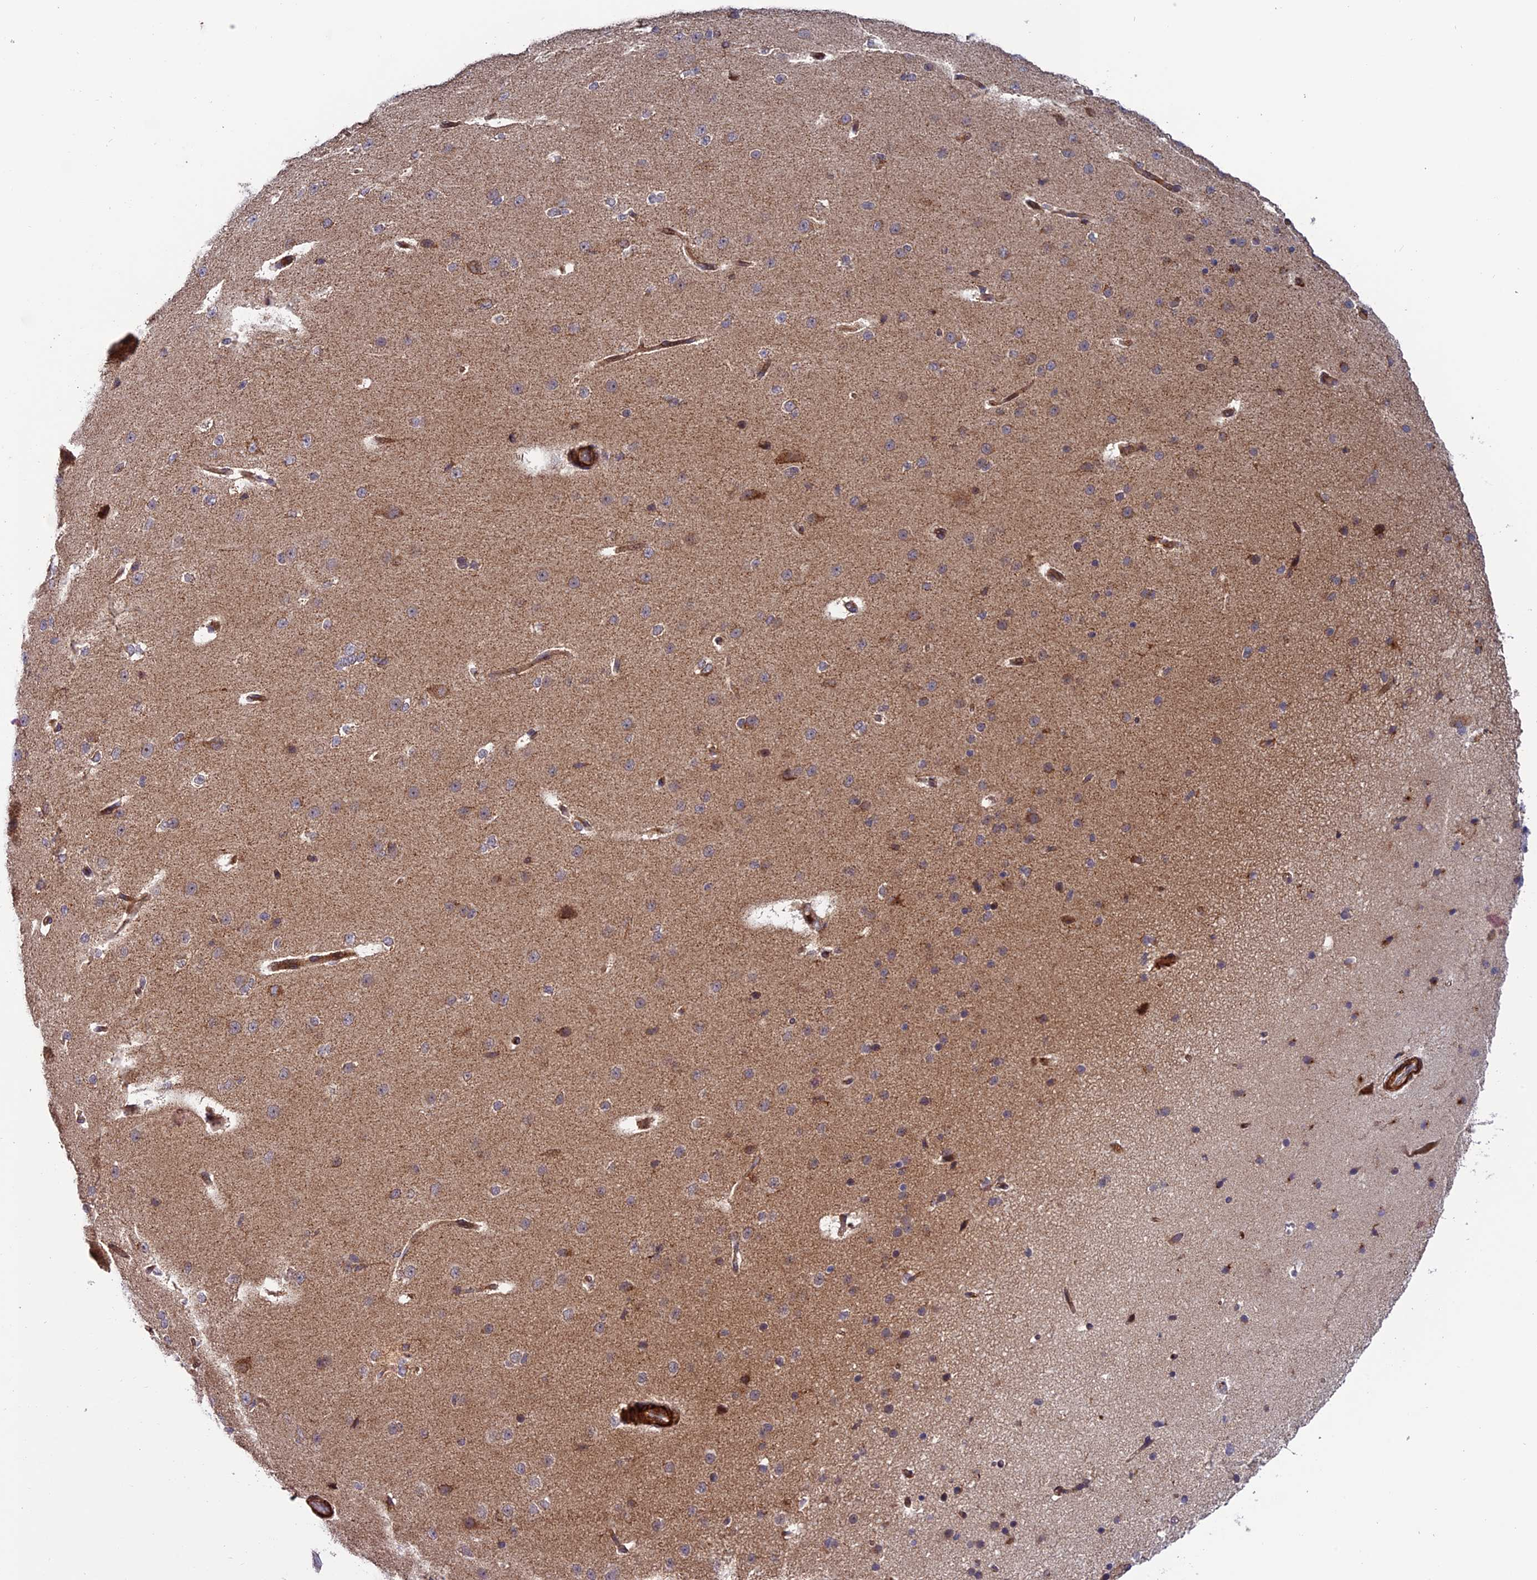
{"staining": {"intensity": "moderate", "quantity": "25%-75%", "location": "cytoplasmic/membranous"}, "tissue": "cerebral cortex", "cell_type": "Endothelial cells", "image_type": "normal", "snomed": [{"axis": "morphology", "description": "Normal tissue, NOS"}, {"axis": "morphology", "description": "Developmental malformation"}, {"axis": "topography", "description": "Cerebral cortex"}], "caption": "Protein expression analysis of benign cerebral cortex exhibits moderate cytoplasmic/membranous staining in about 25%-75% of endothelial cells.", "gene": "TNIP3", "patient": {"sex": "female", "age": 30}}